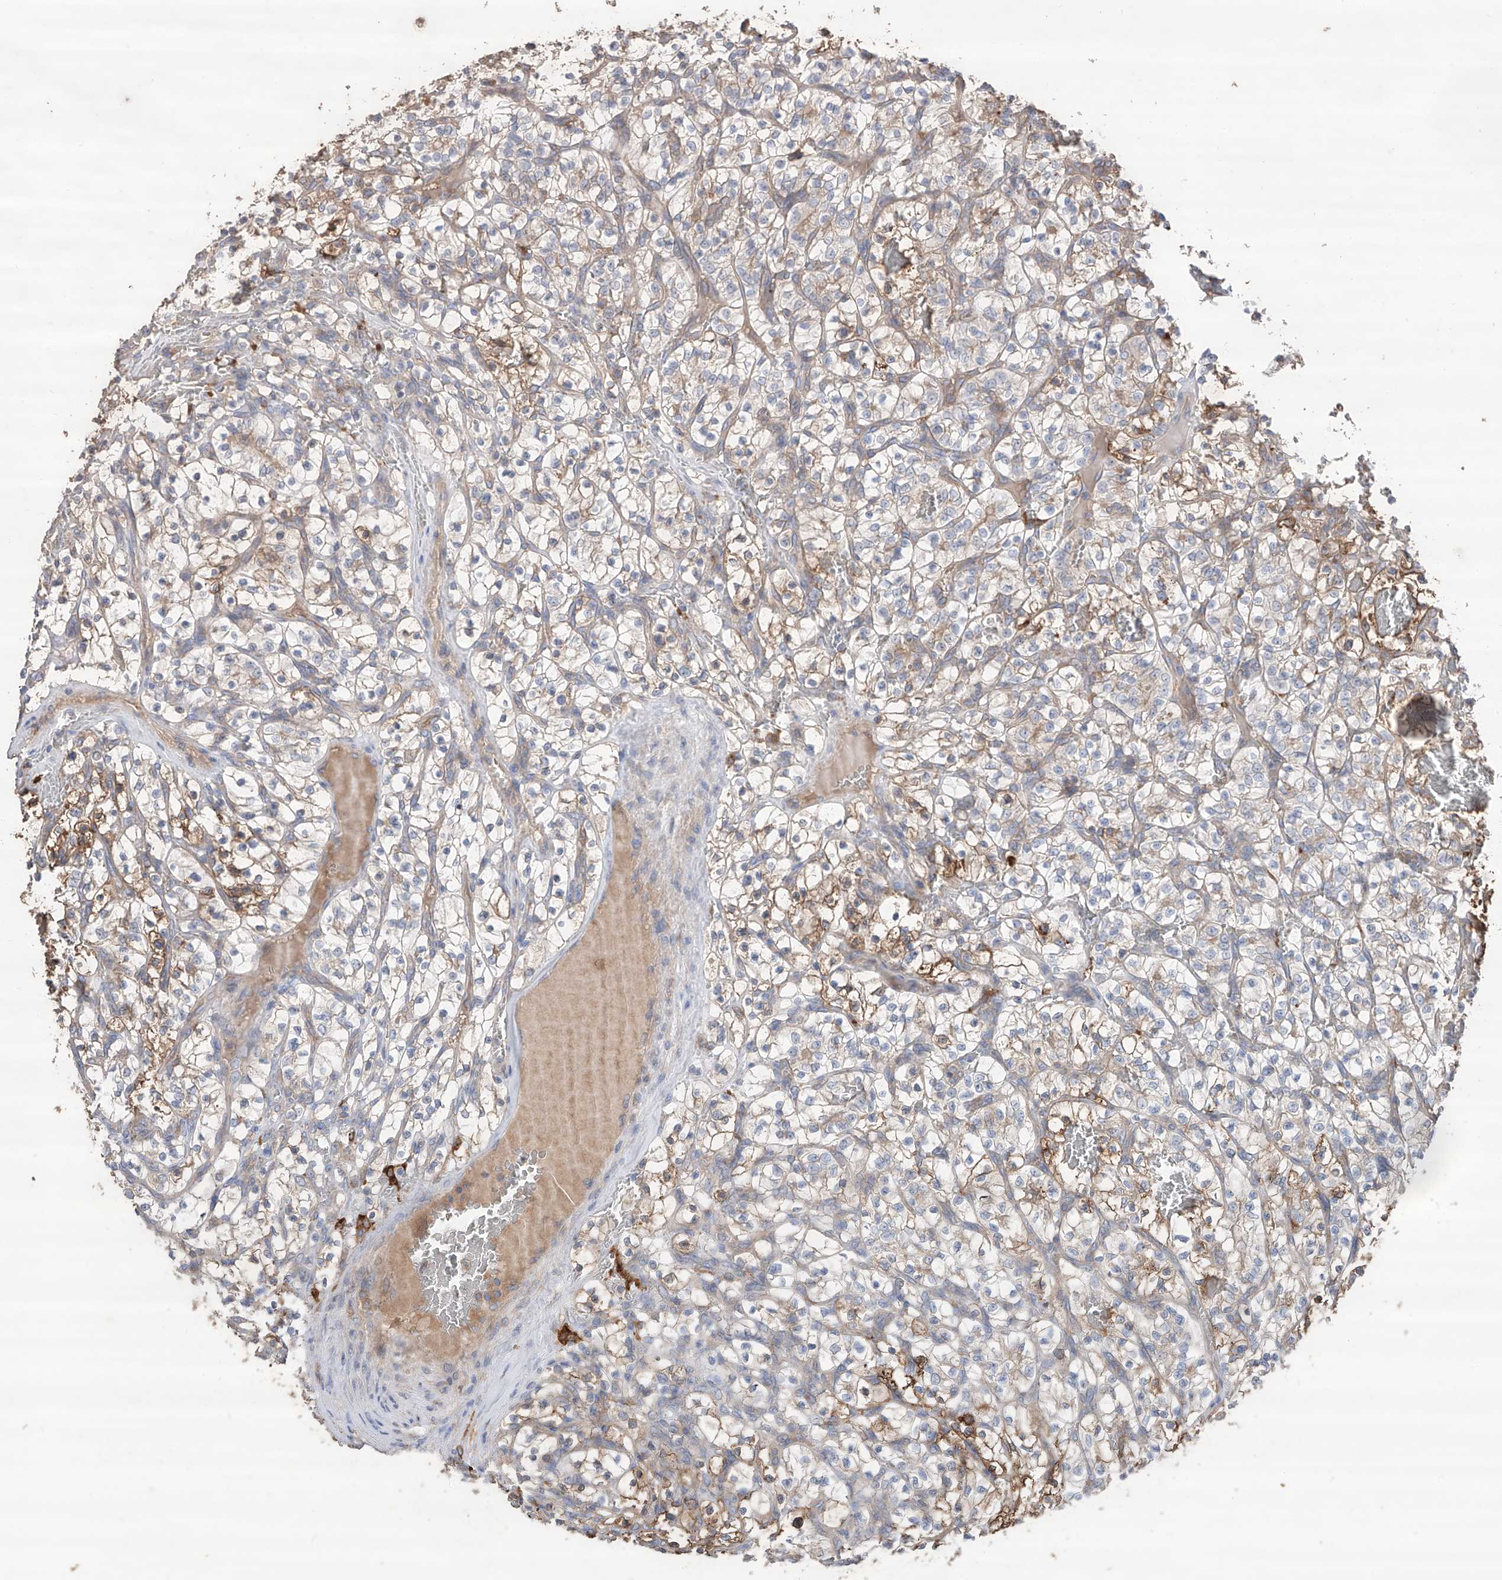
{"staining": {"intensity": "moderate", "quantity": "<25%", "location": "cytoplasmic/membranous"}, "tissue": "renal cancer", "cell_type": "Tumor cells", "image_type": "cancer", "snomed": [{"axis": "morphology", "description": "Adenocarcinoma, NOS"}, {"axis": "topography", "description": "Kidney"}], "caption": "This image demonstrates renal cancer (adenocarcinoma) stained with IHC to label a protein in brown. The cytoplasmic/membranous of tumor cells show moderate positivity for the protein. Nuclei are counter-stained blue.", "gene": "EDN1", "patient": {"sex": "female", "age": 57}}